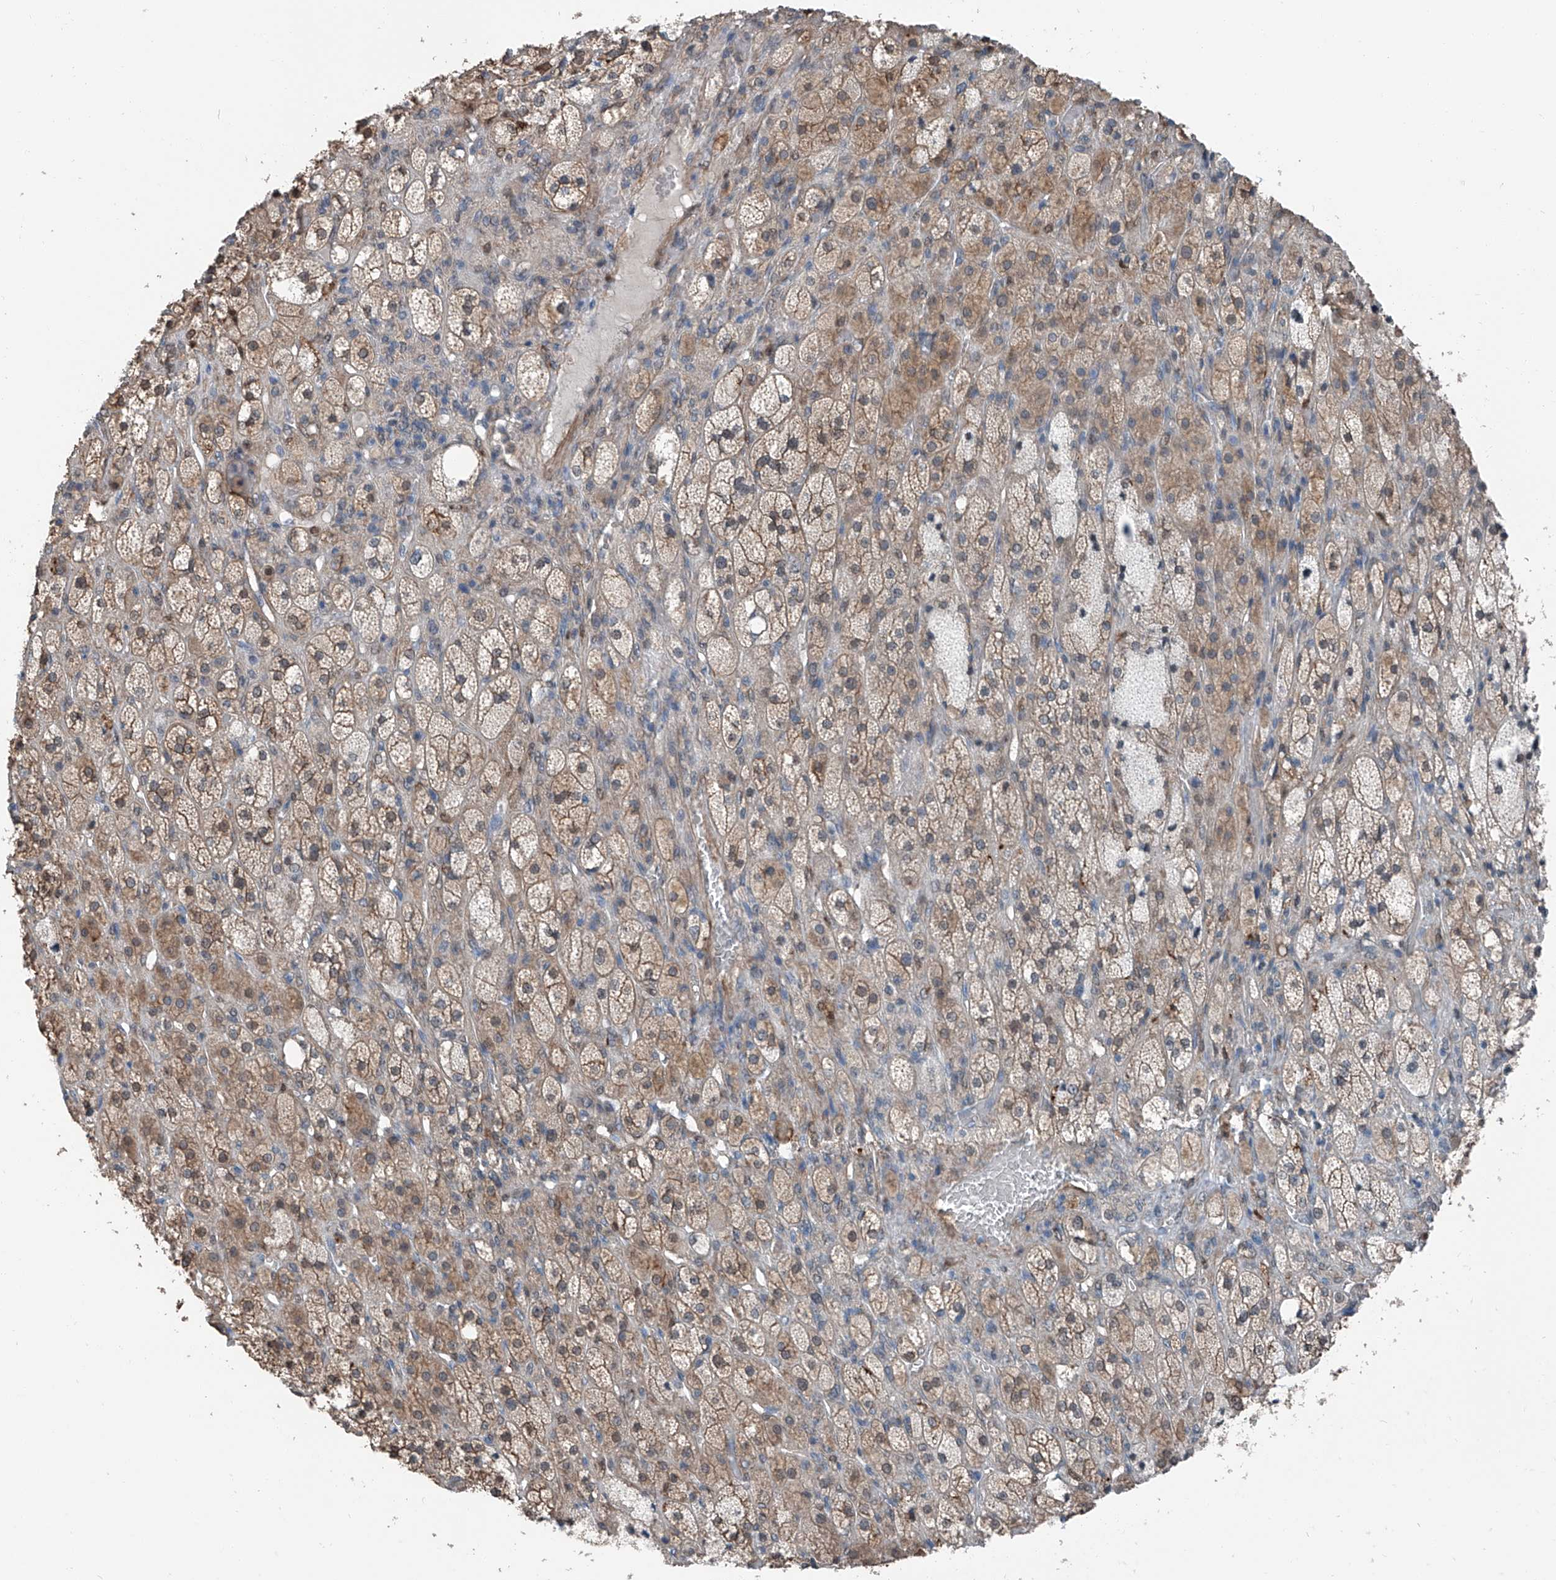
{"staining": {"intensity": "moderate", "quantity": "25%-75%", "location": "cytoplasmic/membranous"}, "tissue": "adrenal gland", "cell_type": "Glandular cells", "image_type": "normal", "snomed": [{"axis": "morphology", "description": "Normal tissue, NOS"}, {"axis": "topography", "description": "Adrenal gland"}], "caption": "An image of adrenal gland stained for a protein reveals moderate cytoplasmic/membranous brown staining in glandular cells.", "gene": "HSPA6", "patient": {"sex": "male", "age": 61}}